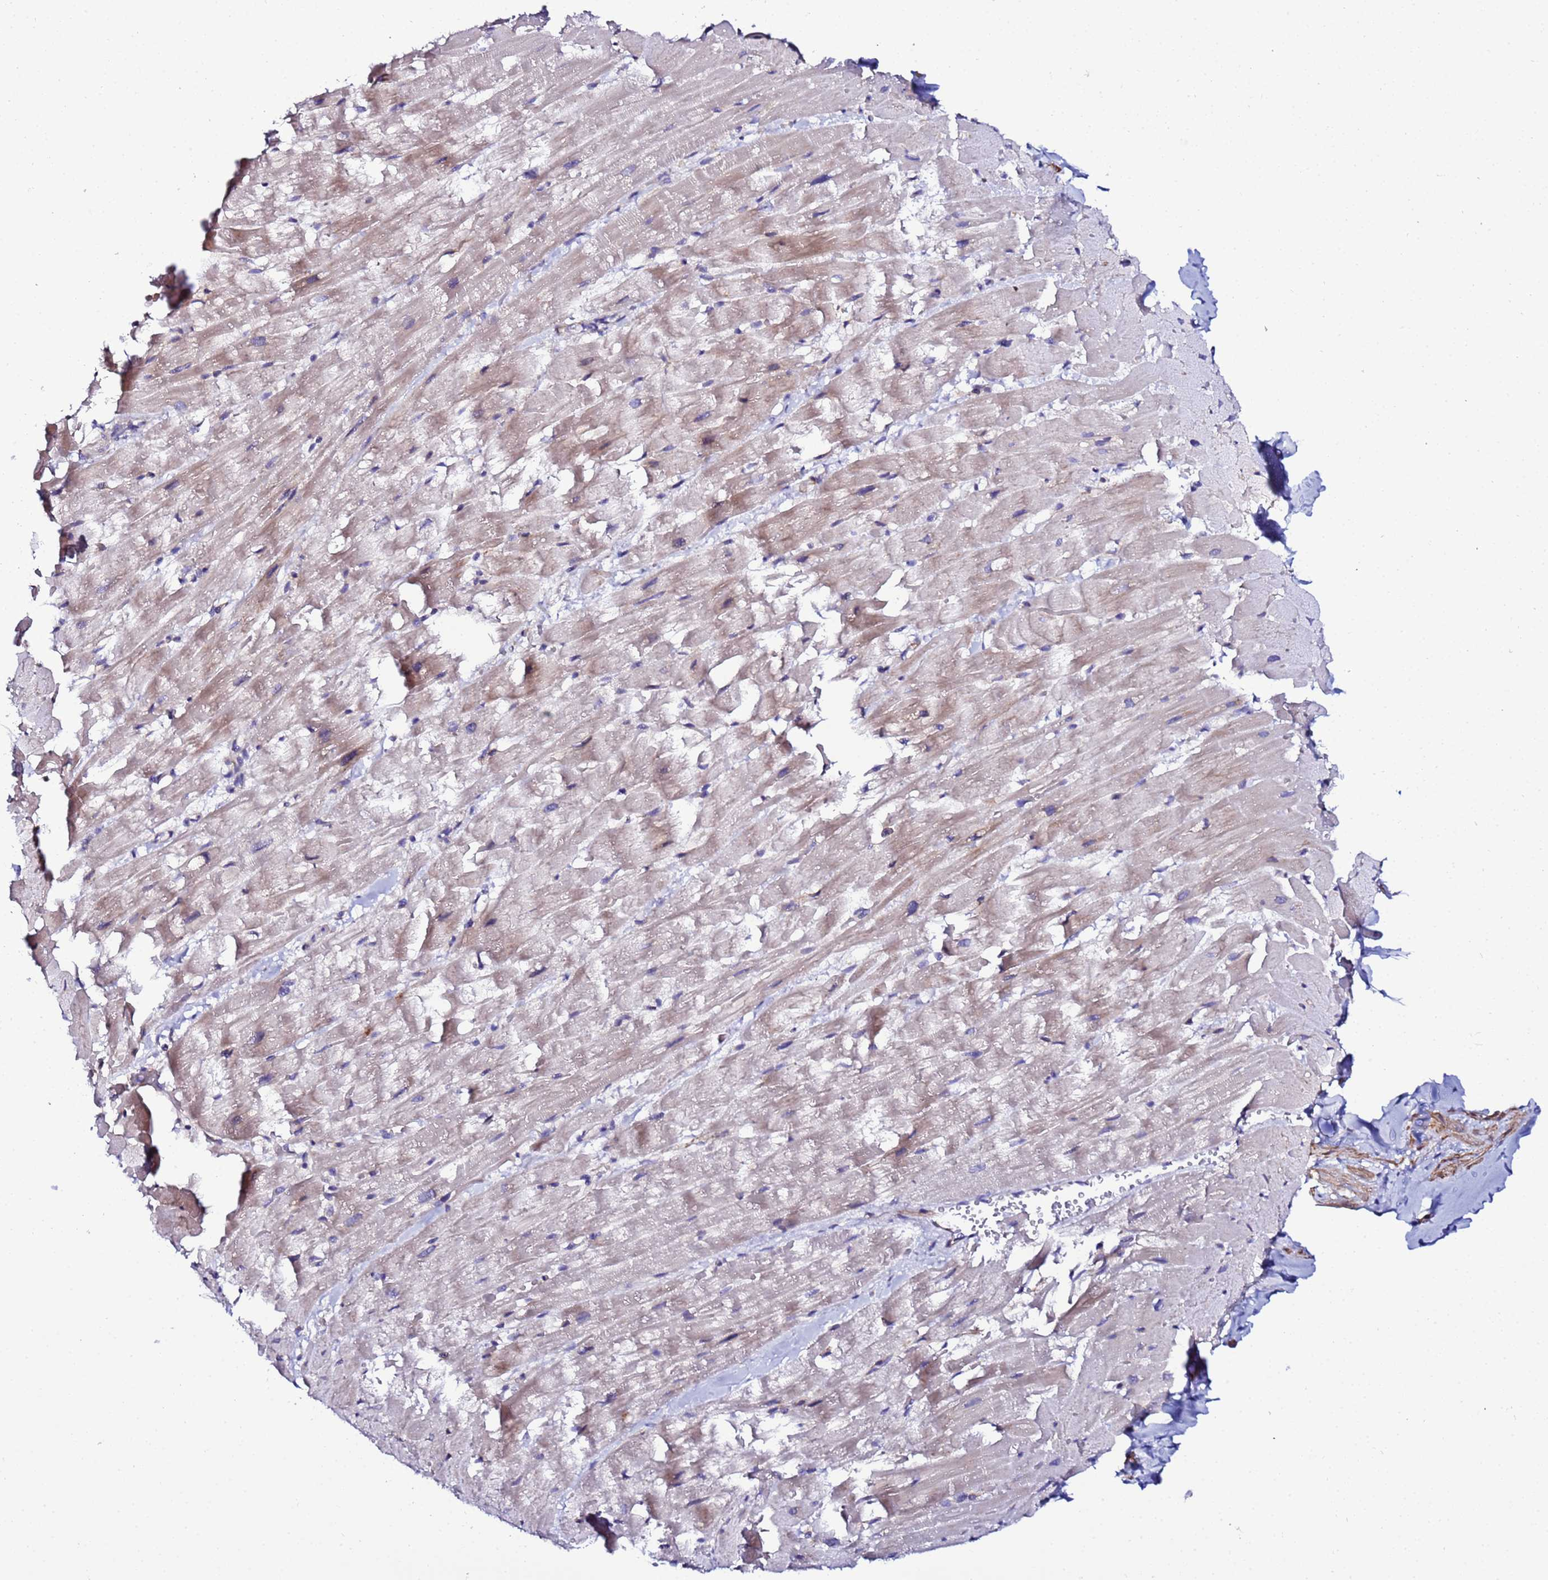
{"staining": {"intensity": "weak", "quantity": "<25%", "location": "cytoplasmic/membranous"}, "tissue": "heart muscle", "cell_type": "Cardiomyocytes", "image_type": "normal", "snomed": [{"axis": "morphology", "description": "Normal tissue, NOS"}, {"axis": "topography", "description": "Heart"}], "caption": "This is an IHC photomicrograph of benign human heart muscle. There is no positivity in cardiomyocytes.", "gene": "JRKL", "patient": {"sex": "male", "age": 37}}